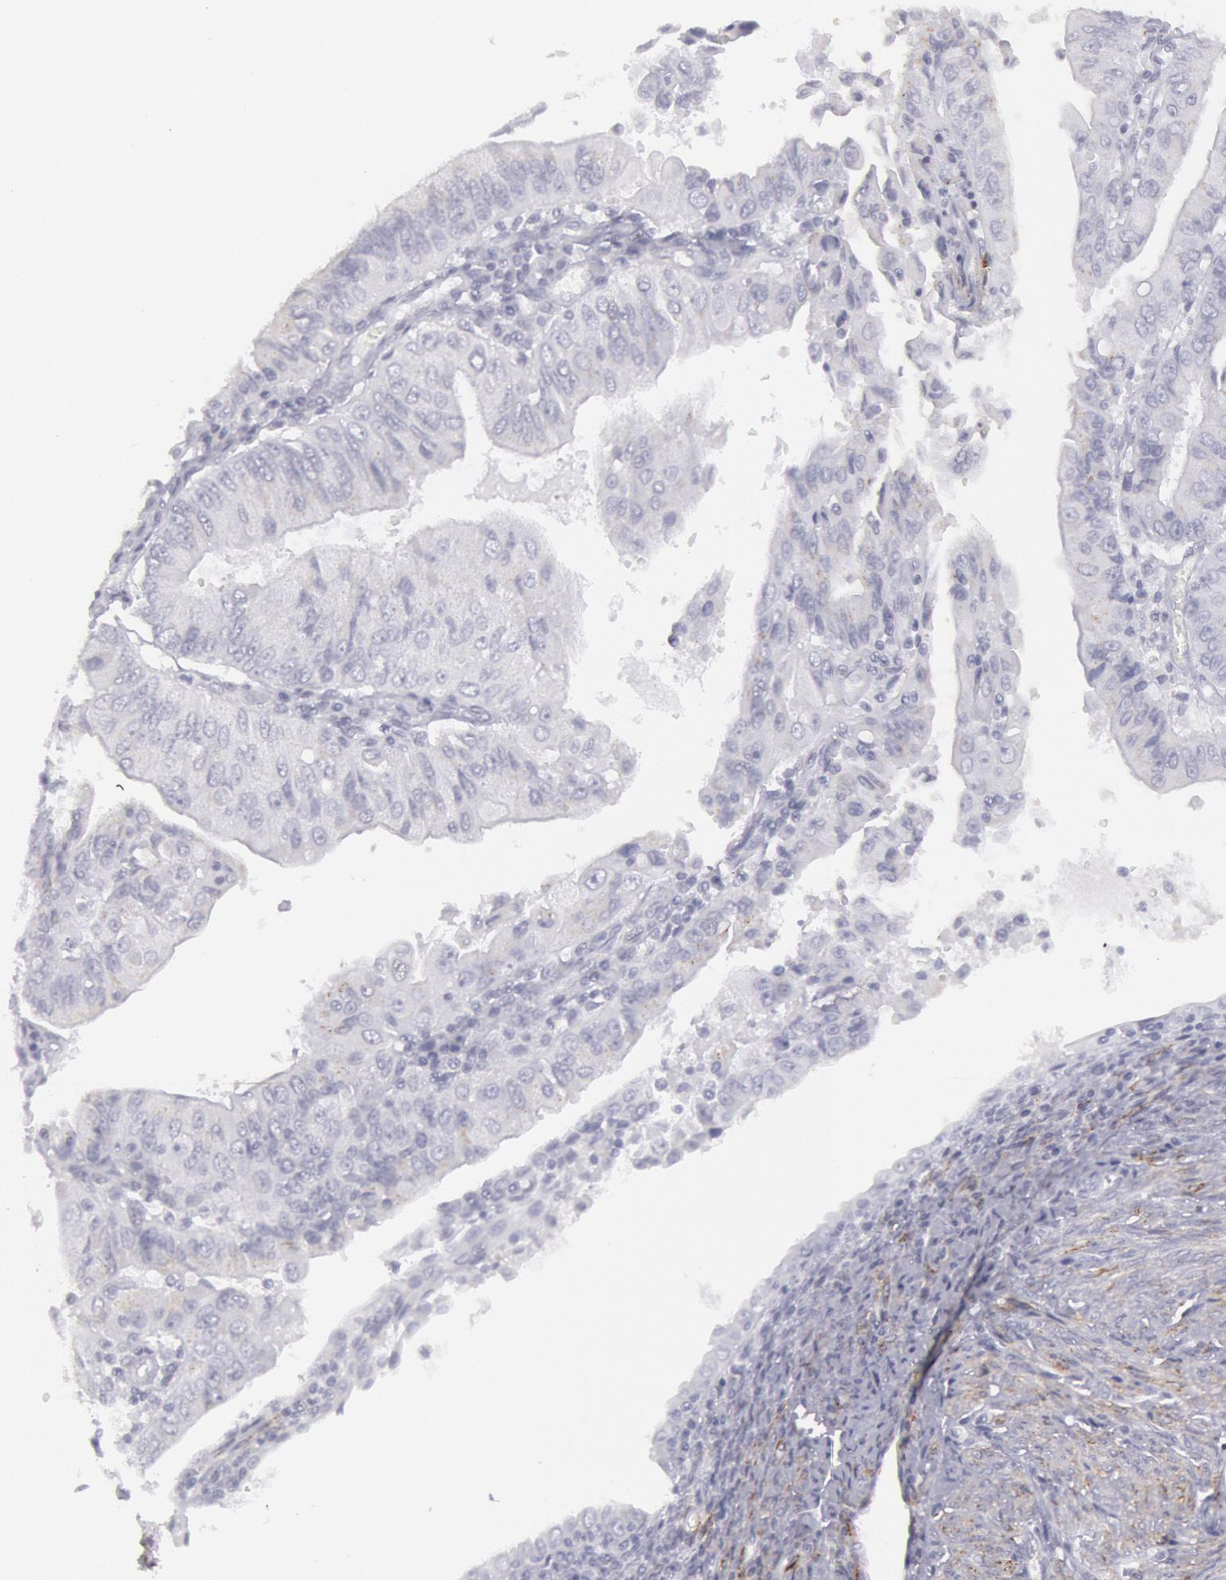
{"staining": {"intensity": "negative", "quantity": "none", "location": "none"}, "tissue": "endometrial cancer", "cell_type": "Tumor cells", "image_type": "cancer", "snomed": [{"axis": "morphology", "description": "Adenocarcinoma, NOS"}, {"axis": "topography", "description": "Endometrium"}], "caption": "This is a image of immunohistochemistry (IHC) staining of adenocarcinoma (endometrial), which shows no staining in tumor cells.", "gene": "CDH13", "patient": {"sex": "female", "age": 75}}